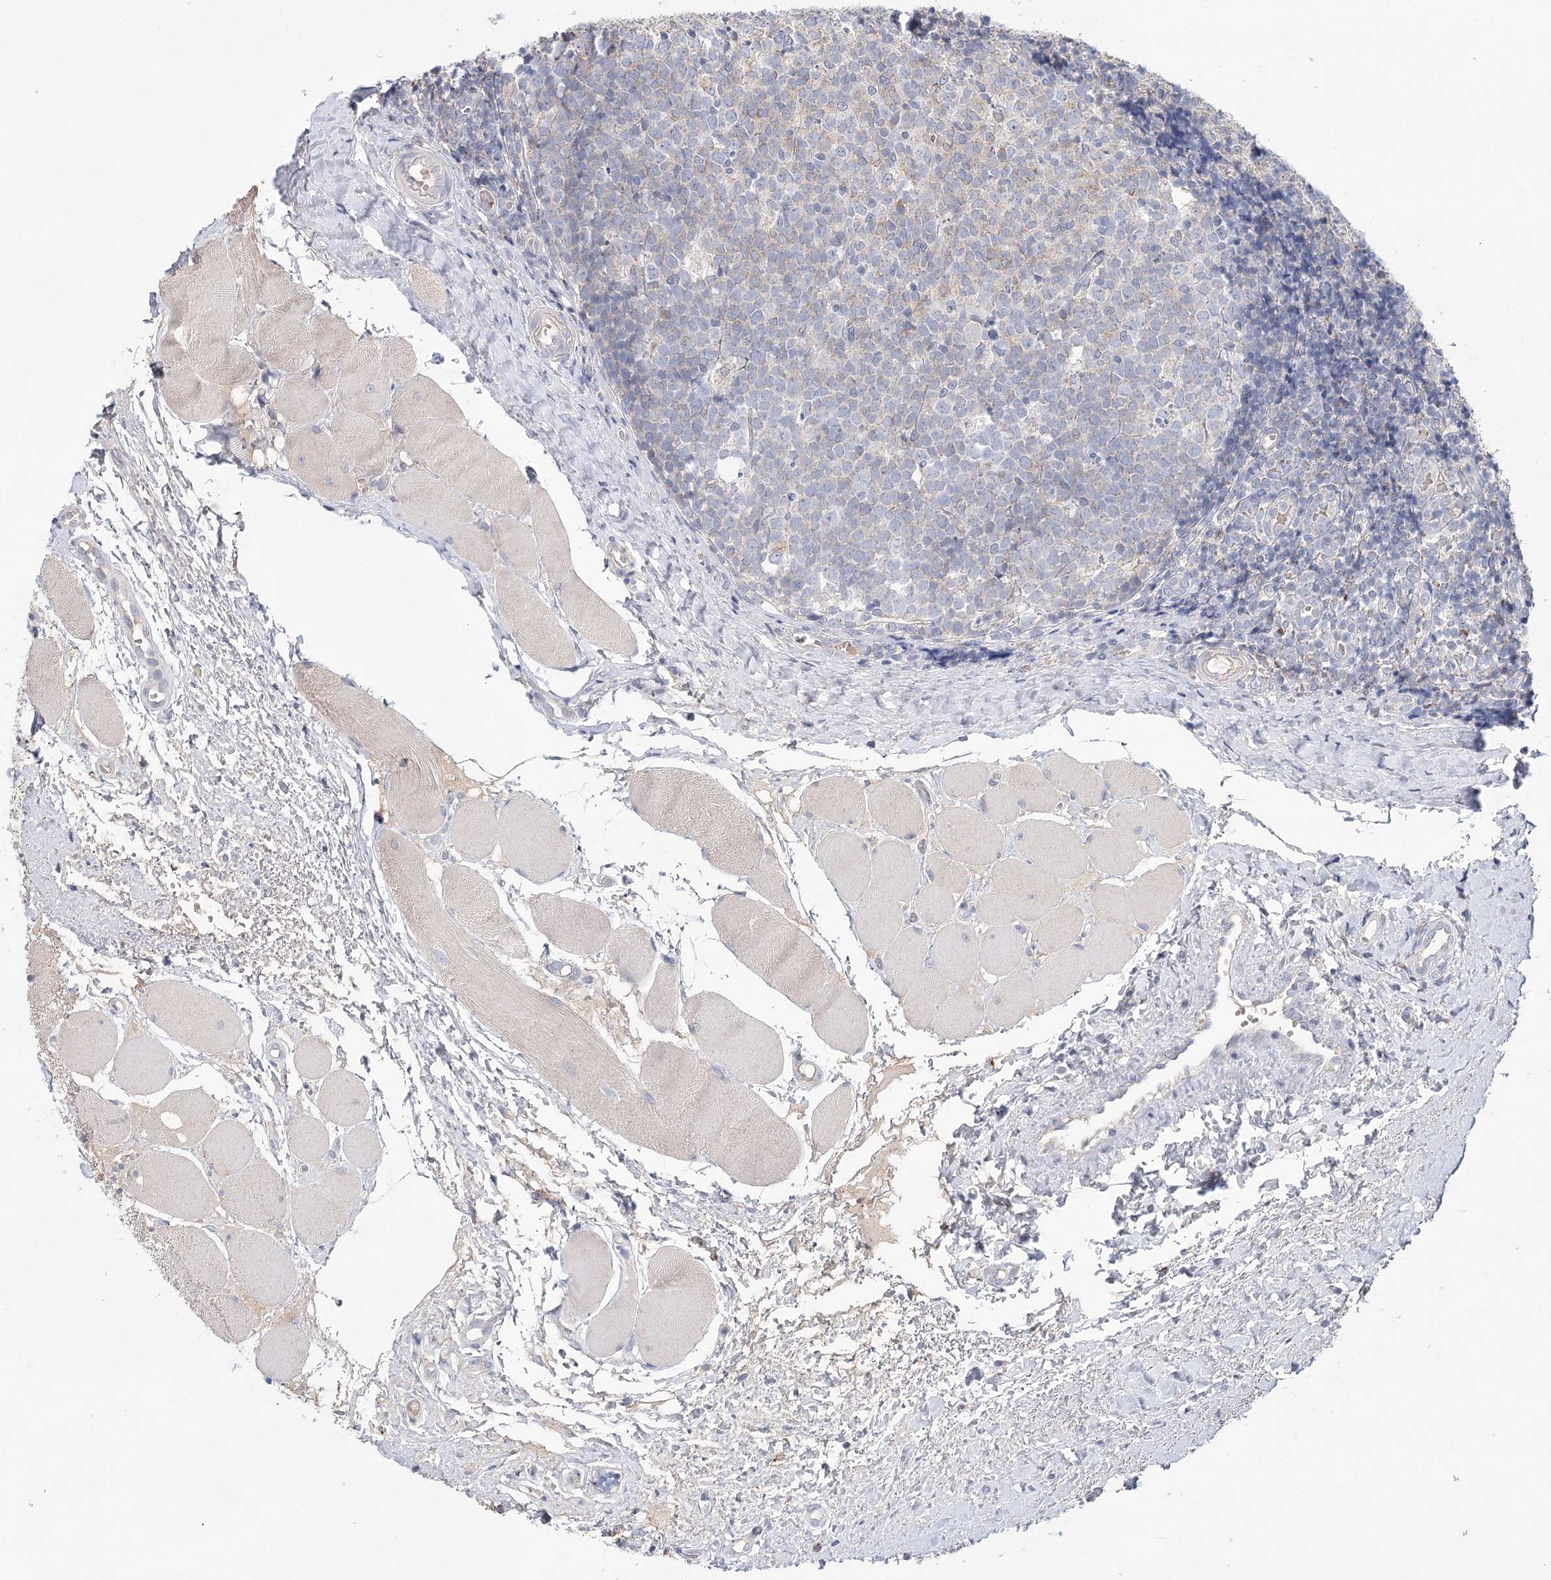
{"staining": {"intensity": "negative", "quantity": "none", "location": "none"}, "tissue": "tonsil", "cell_type": "Germinal center cells", "image_type": "normal", "snomed": [{"axis": "morphology", "description": "Normal tissue, NOS"}, {"axis": "topography", "description": "Tonsil"}], "caption": "High magnification brightfield microscopy of benign tonsil stained with DAB (3,3'-diaminobenzidine) (brown) and counterstained with hematoxylin (blue): germinal center cells show no significant expression.", "gene": "ARHGAP44", "patient": {"sex": "female", "age": 19}}